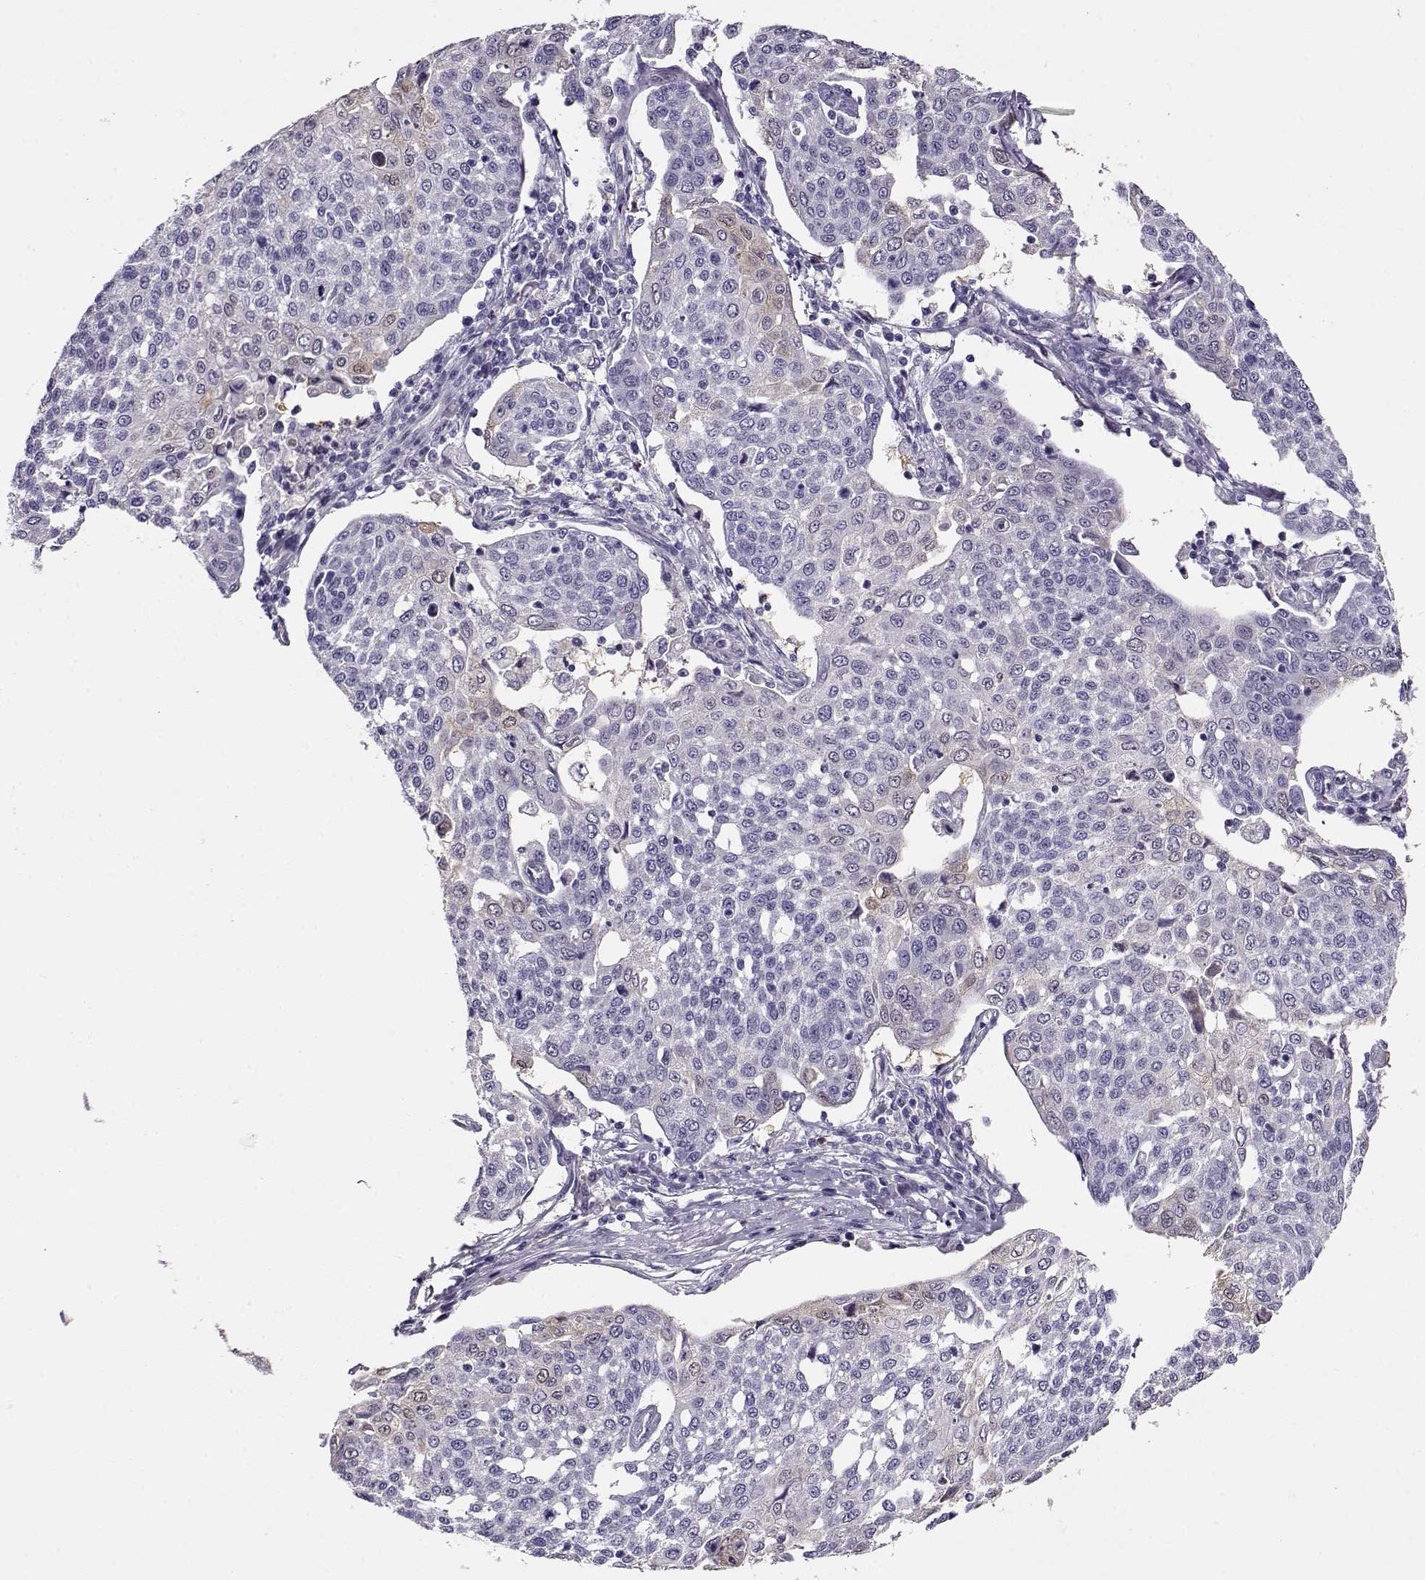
{"staining": {"intensity": "negative", "quantity": "none", "location": "none"}, "tissue": "cervical cancer", "cell_type": "Tumor cells", "image_type": "cancer", "snomed": [{"axis": "morphology", "description": "Squamous cell carcinoma, NOS"}, {"axis": "topography", "description": "Cervix"}], "caption": "DAB (3,3'-diaminobenzidine) immunohistochemical staining of cervical cancer (squamous cell carcinoma) exhibits no significant staining in tumor cells.", "gene": "CCR8", "patient": {"sex": "female", "age": 34}}